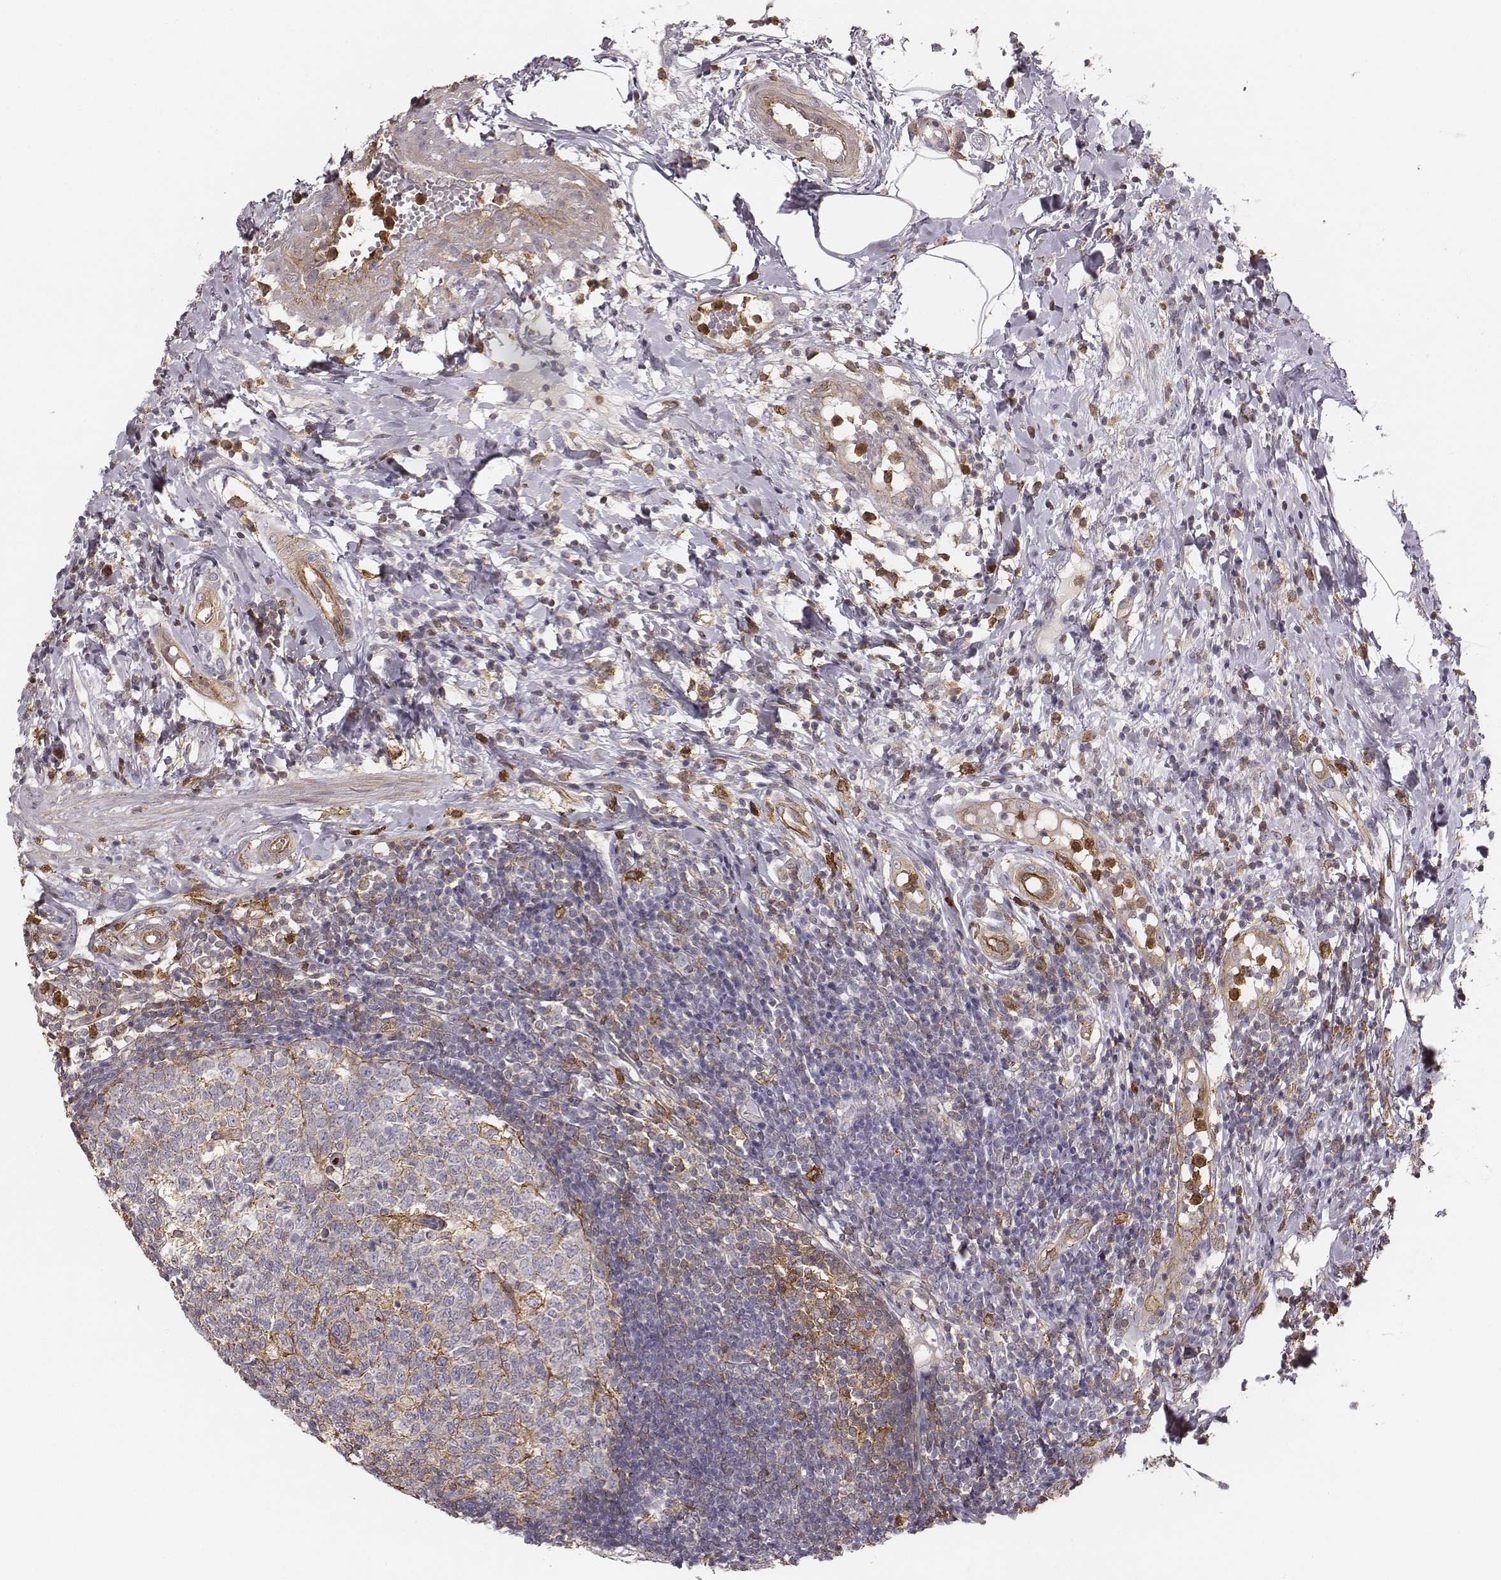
{"staining": {"intensity": "negative", "quantity": "none", "location": "none"}, "tissue": "appendix", "cell_type": "Glandular cells", "image_type": "normal", "snomed": [{"axis": "morphology", "description": "Normal tissue, NOS"}, {"axis": "morphology", "description": "Inflammation, NOS"}, {"axis": "topography", "description": "Appendix"}], "caption": "Immunohistochemistry (IHC) of benign appendix reveals no expression in glandular cells.", "gene": "ZYX", "patient": {"sex": "male", "age": 16}}